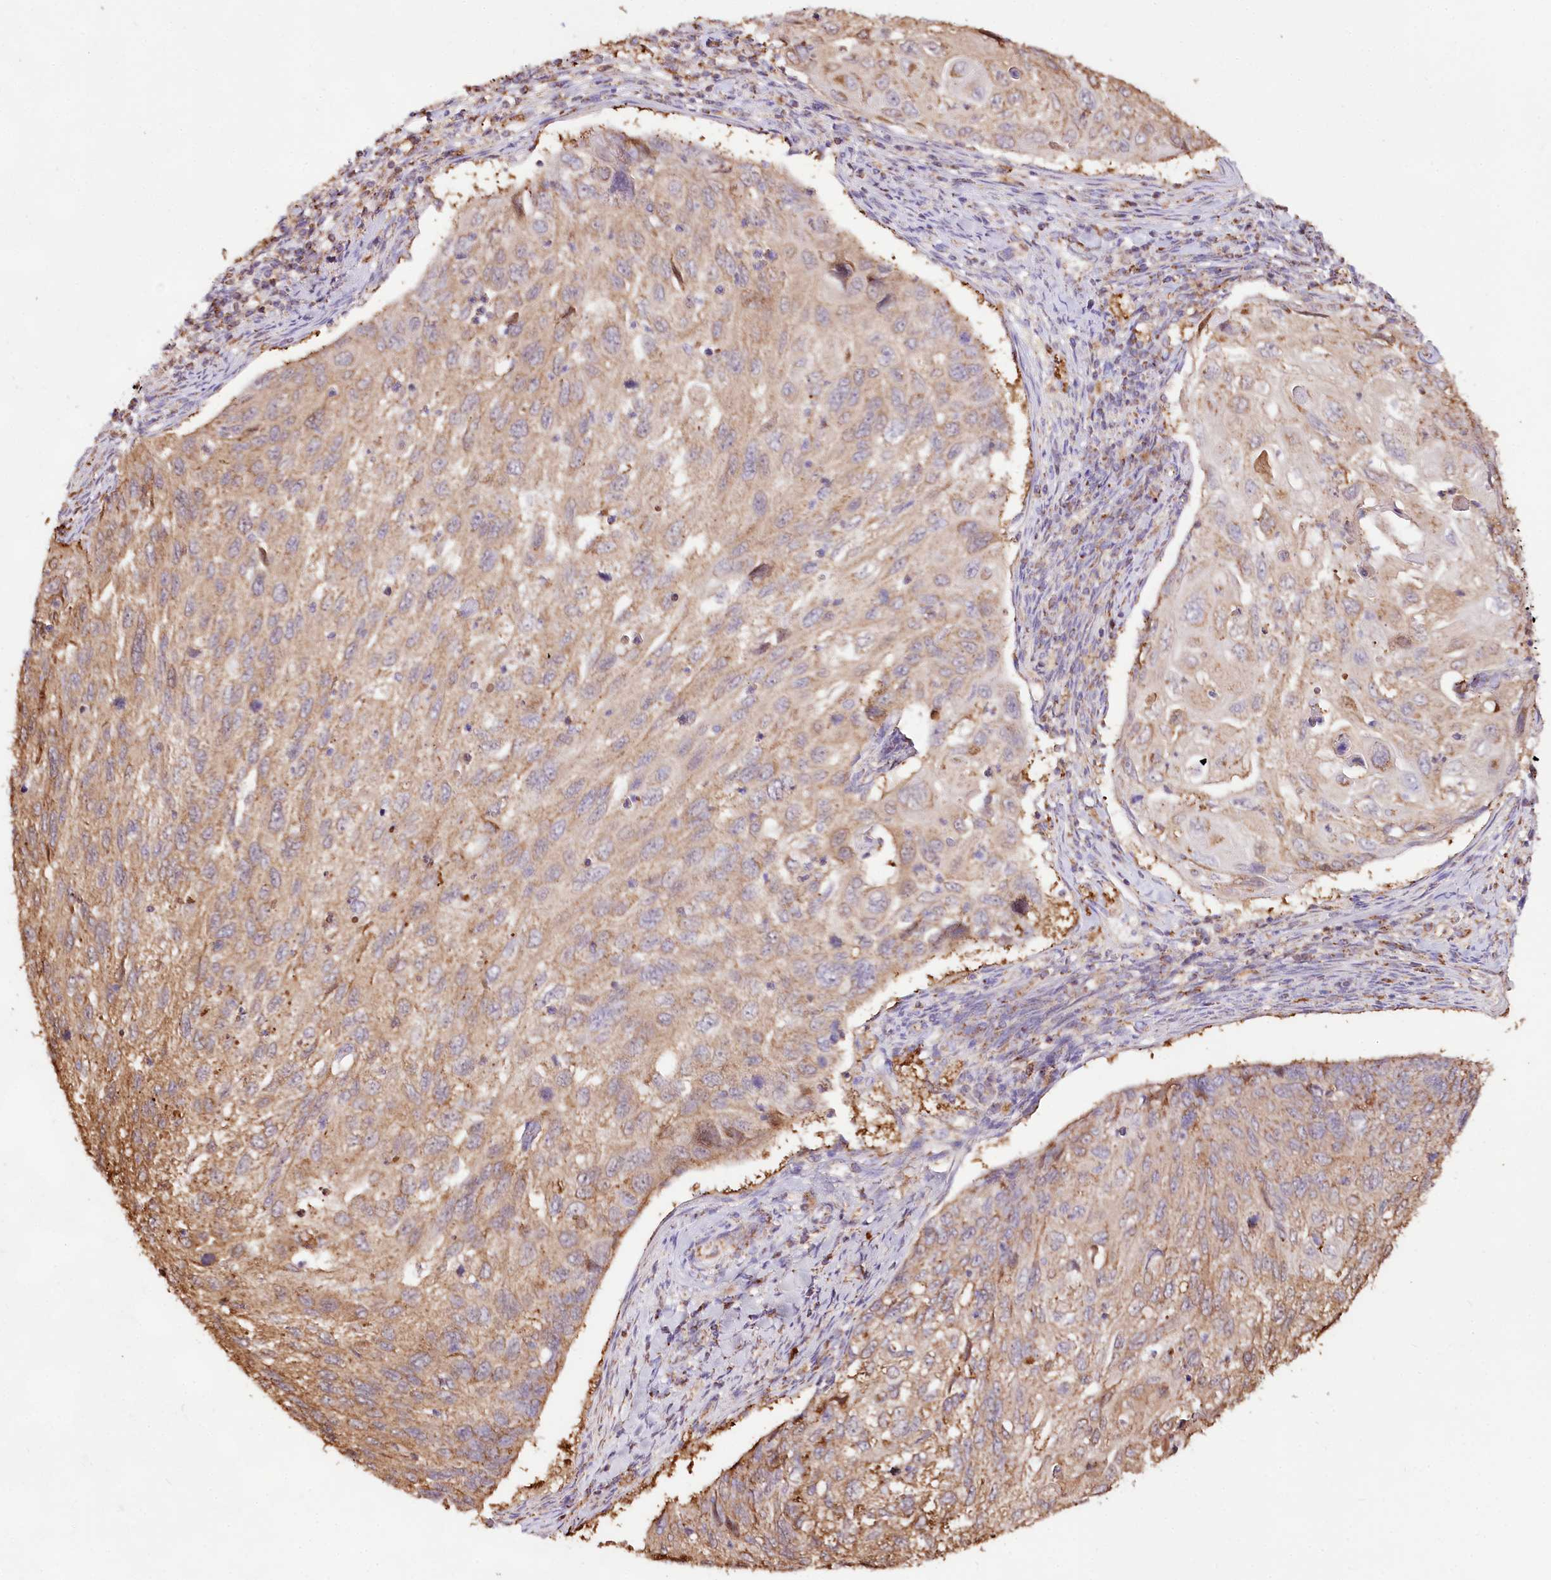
{"staining": {"intensity": "weak", "quantity": ">75%", "location": "cytoplasmic/membranous"}, "tissue": "cervical cancer", "cell_type": "Tumor cells", "image_type": "cancer", "snomed": [{"axis": "morphology", "description": "Squamous cell carcinoma, NOS"}, {"axis": "topography", "description": "Cervix"}], "caption": "Immunohistochemistry (IHC) histopathology image of human cervical cancer stained for a protein (brown), which shows low levels of weak cytoplasmic/membranous staining in about >75% of tumor cells.", "gene": "TASOR2", "patient": {"sex": "female", "age": 70}}